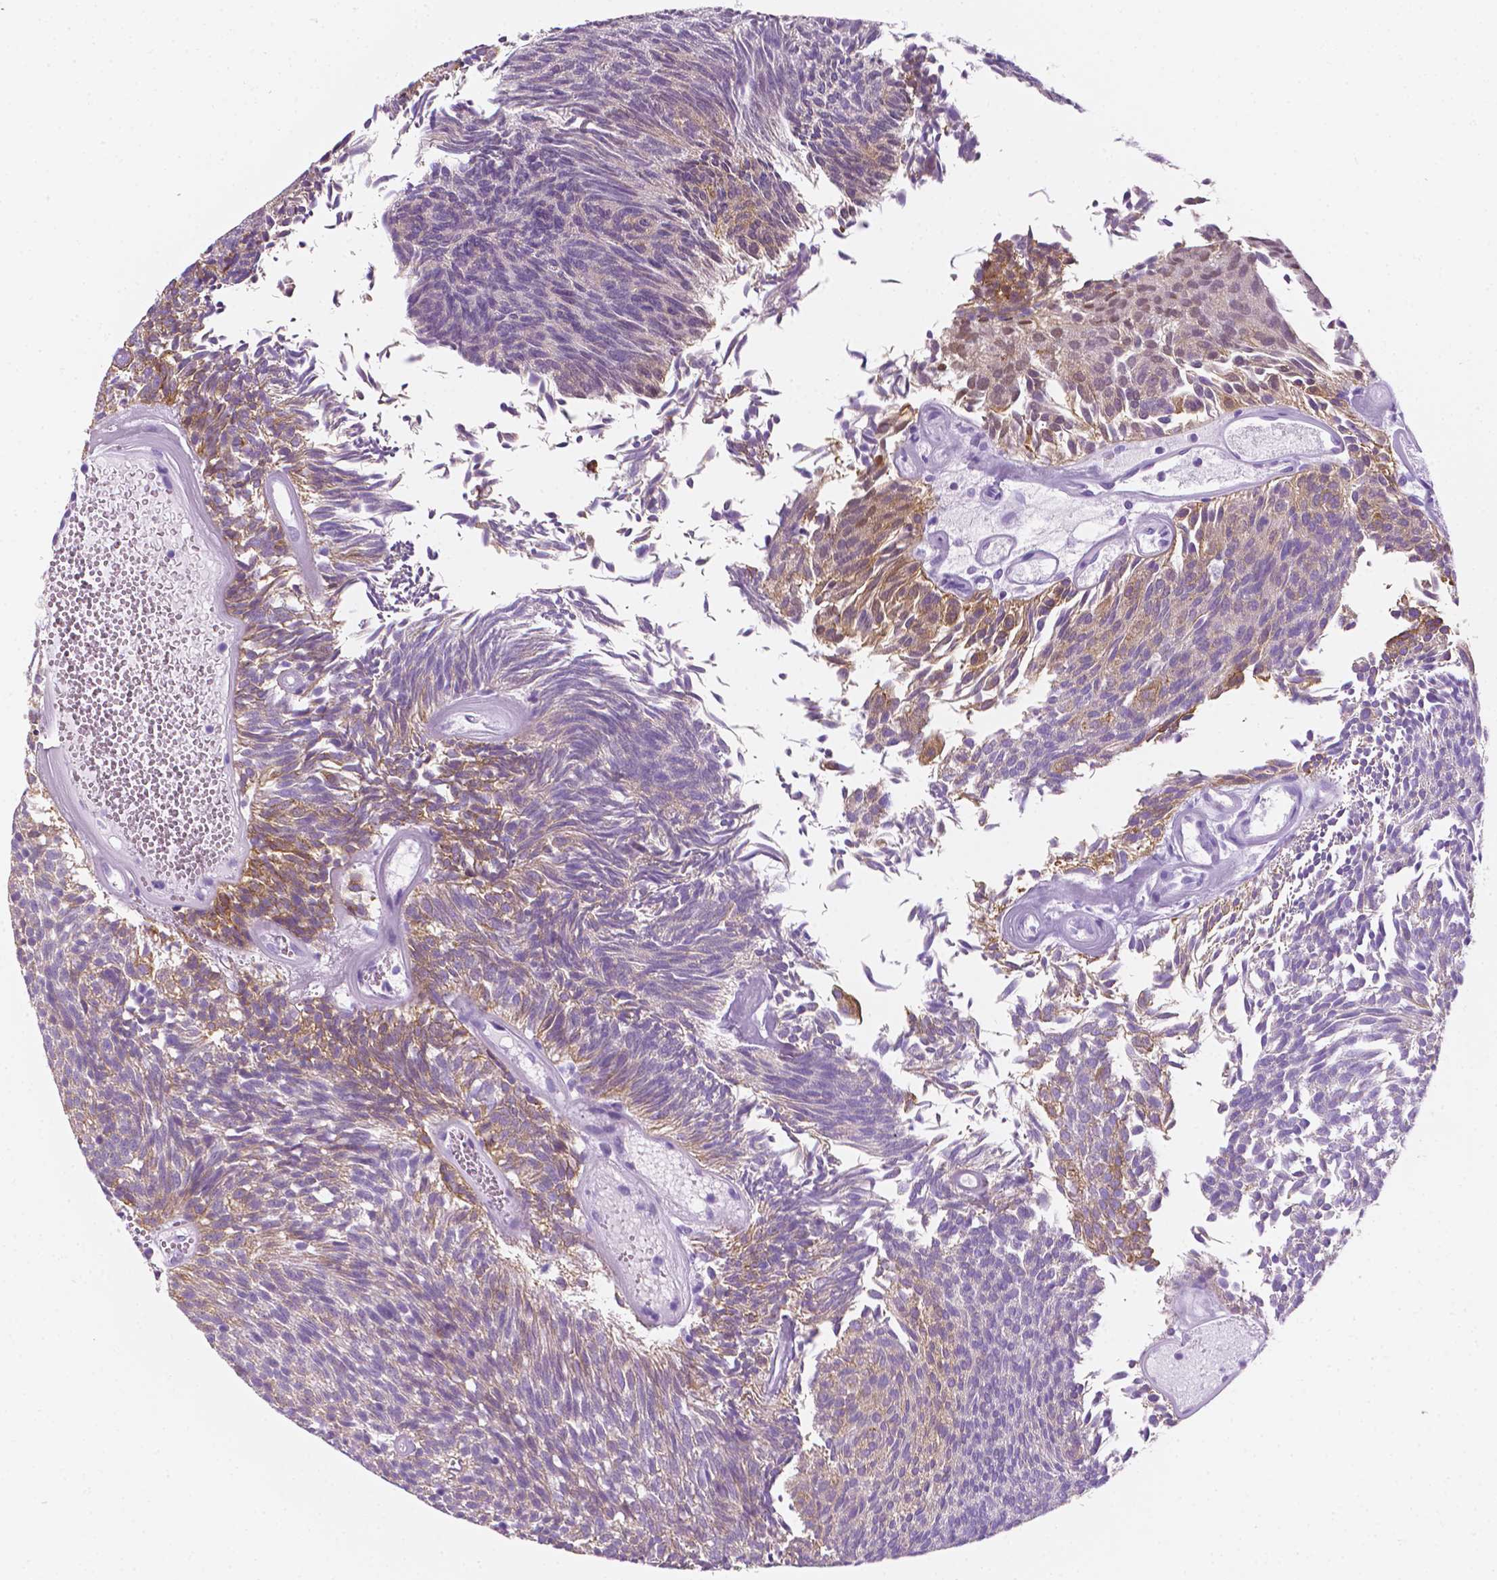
{"staining": {"intensity": "moderate", "quantity": "<25%", "location": "cytoplasmic/membranous"}, "tissue": "urothelial cancer", "cell_type": "Tumor cells", "image_type": "cancer", "snomed": [{"axis": "morphology", "description": "Urothelial carcinoma, Low grade"}, {"axis": "topography", "description": "Urinary bladder"}], "caption": "Immunohistochemical staining of urothelial cancer displays low levels of moderate cytoplasmic/membranous protein expression in about <25% of tumor cells. Using DAB (3,3'-diaminobenzidine) (brown) and hematoxylin (blue) stains, captured at high magnification using brightfield microscopy.", "gene": "PPL", "patient": {"sex": "male", "age": 77}}